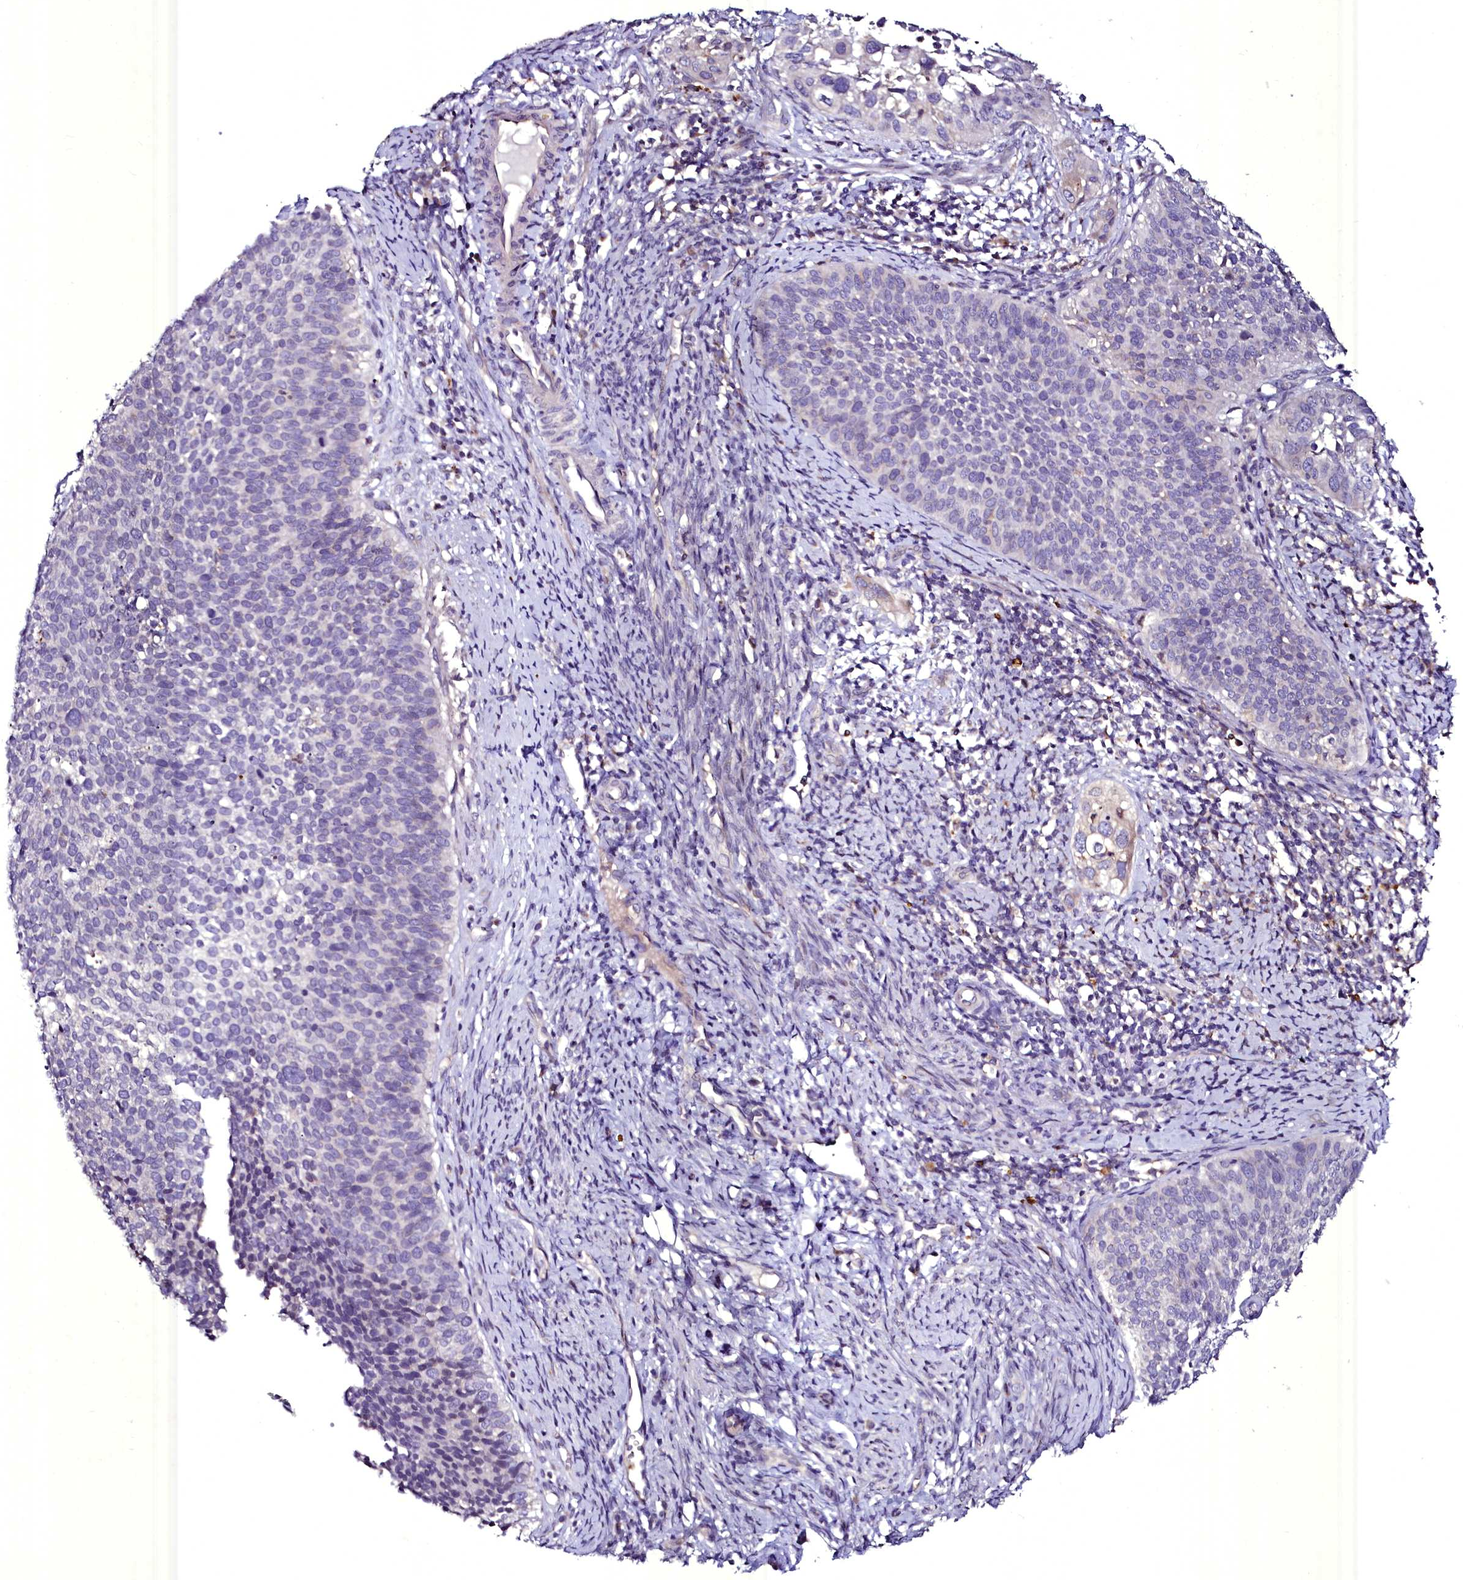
{"staining": {"intensity": "negative", "quantity": "none", "location": "none"}, "tissue": "cervical cancer", "cell_type": "Tumor cells", "image_type": "cancer", "snomed": [{"axis": "morphology", "description": "Squamous cell carcinoma, NOS"}, {"axis": "topography", "description": "Cervix"}], "caption": "There is no significant staining in tumor cells of cervical cancer (squamous cell carcinoma).", "gene": "SELENOT", "patient": {"sex": "female", "age": 34}}